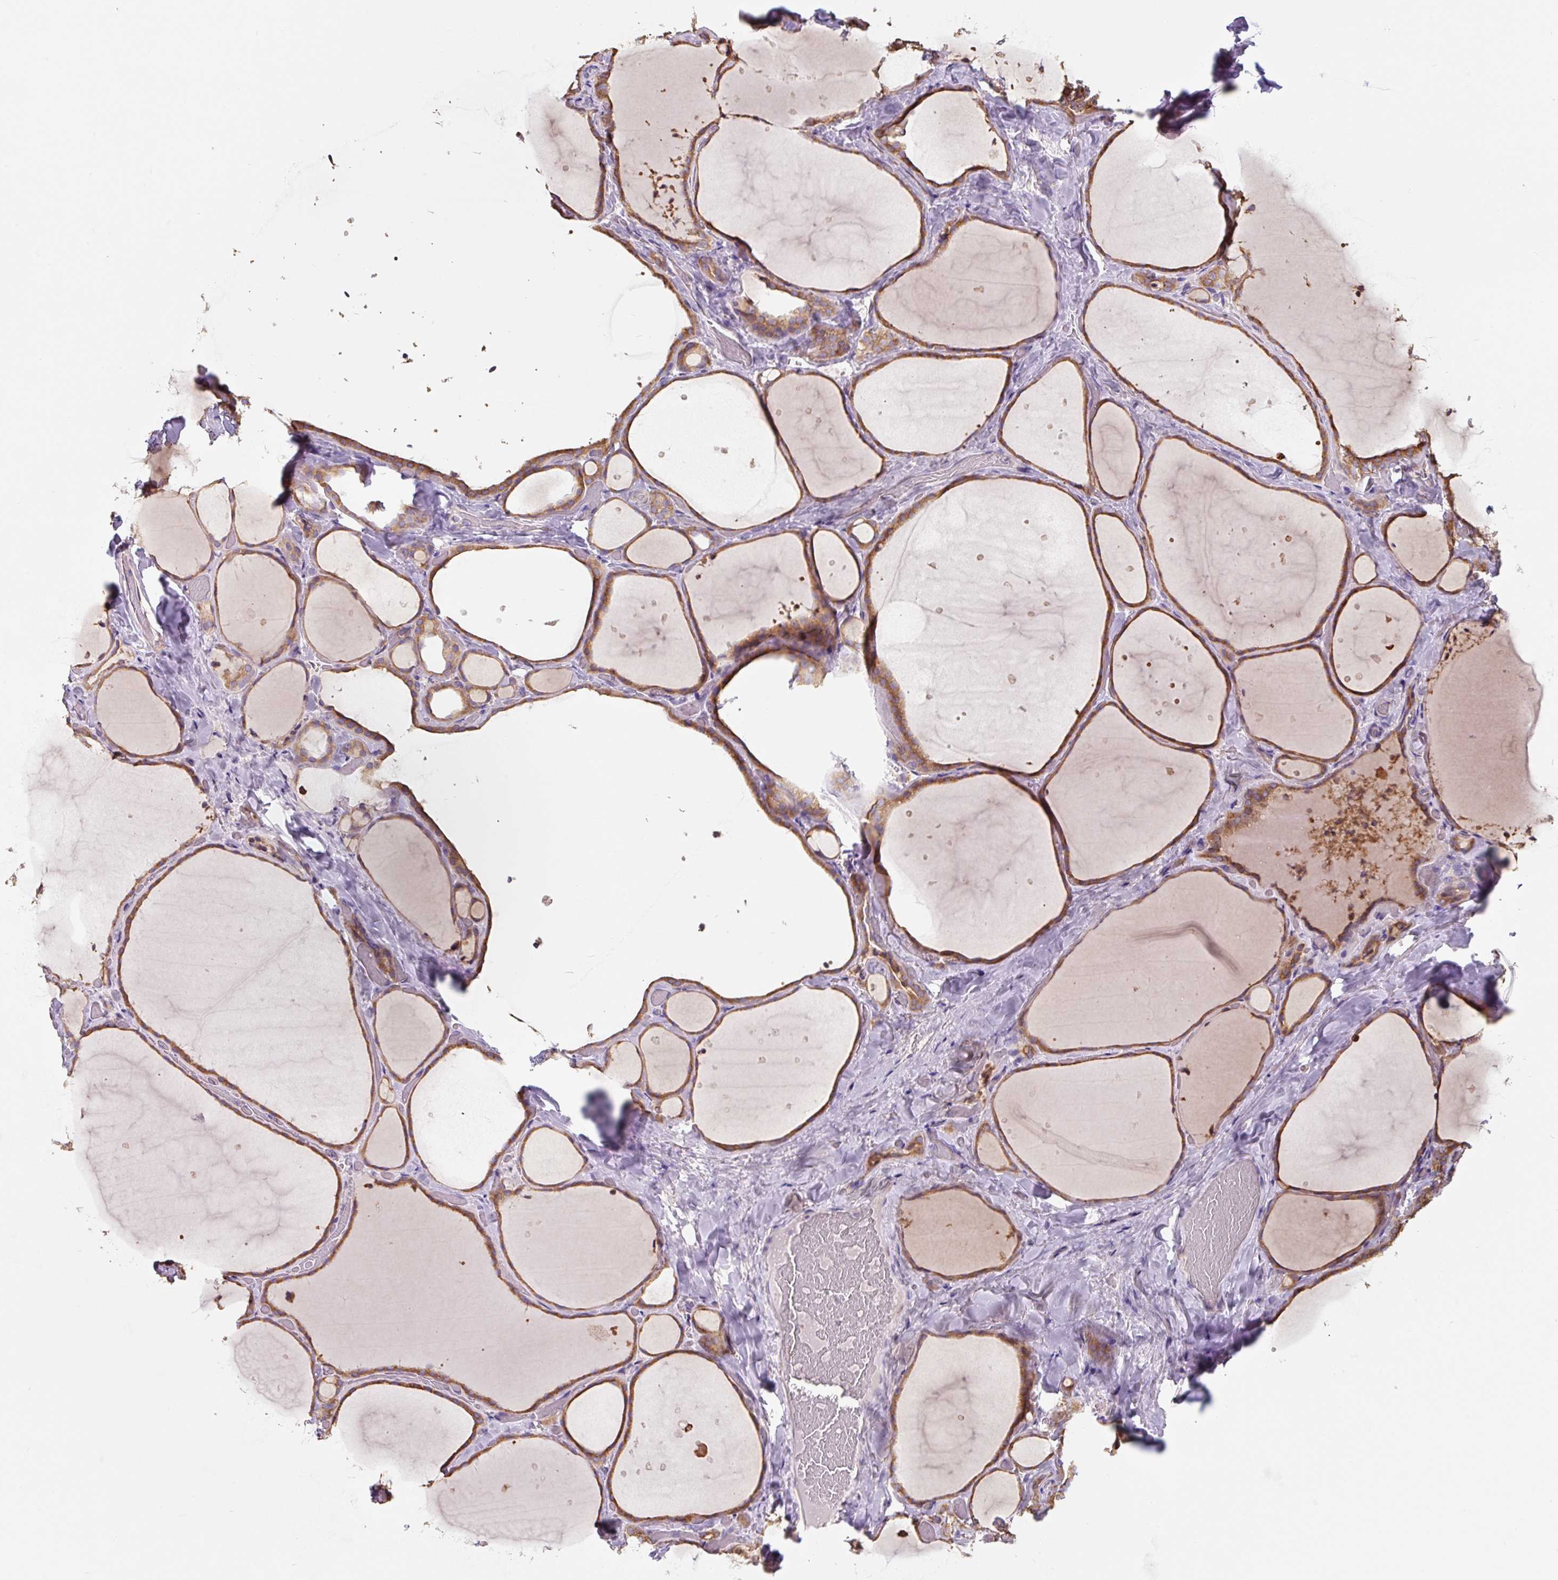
{"staining": {"intensity": "moderate", "quantity": ">75%", "location": "cytoplasmic/membranous"}, "tissue": "thyroid gland", "cell_type": "Glandular cells", "image_type": "normal", "snomed": [{"axis": "morphology", "description": "Normal tissue, NOS"}, {"axis": "topography", "description": "Thyroid gland"}], "caption": "Immunohistochemistry staining of unremarkable thyroid gland, which reveals medium levels of moderate cytoplasmic/membranous expression in approximately >75% of glandular cells indicating moderate cytoplasmic/membranous protein expression. The staining was performed using DAB (brown) for protein detection and nuclei were counterstained in hematoxylin (blue).", "gene": "ASRGL1", "patient": {"sex": "female", "age": 36}}